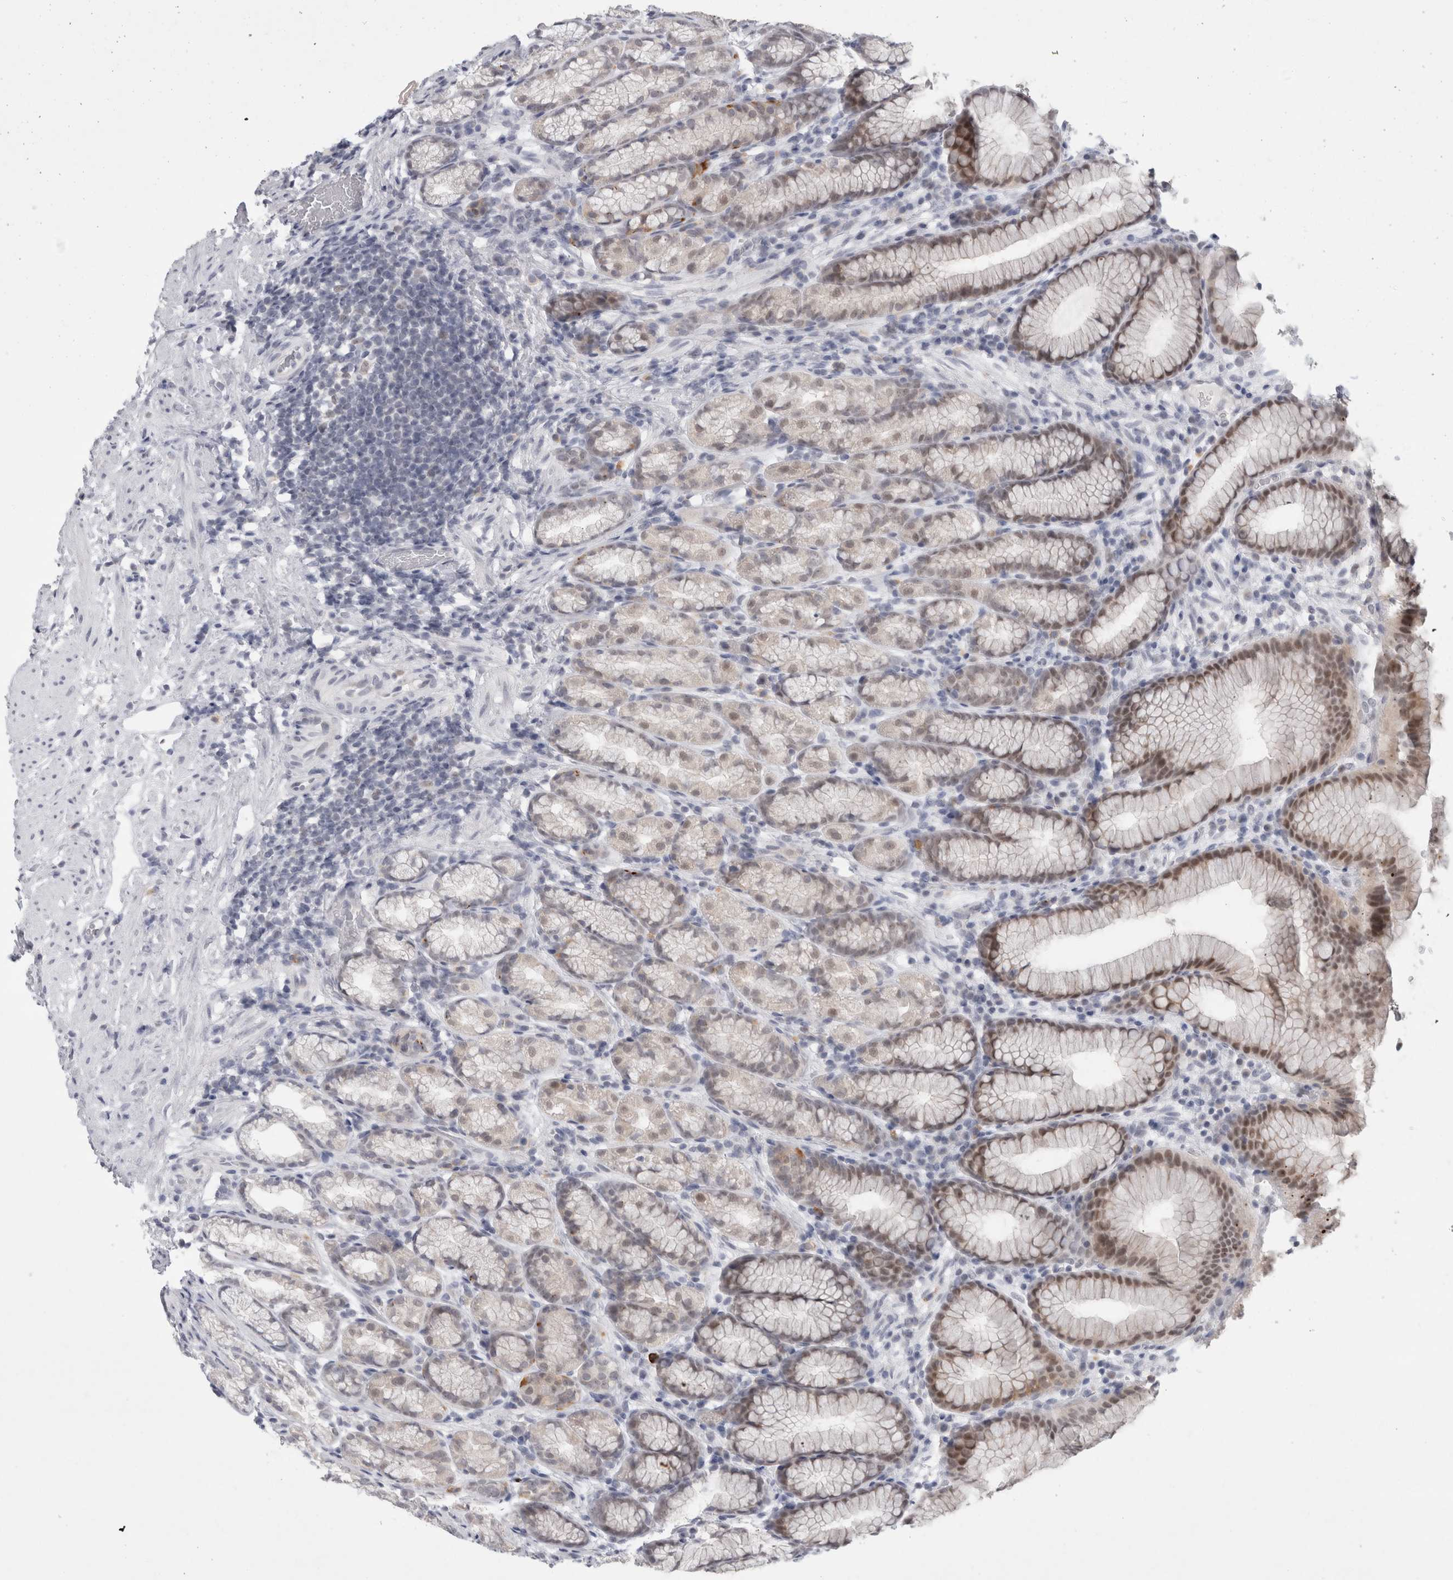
{"staining": {"intensity": "moderate", "quantity": "<25%", "location": "cytoplasmic/membranous,nuclear"}, "tissue": "stomach", "cell_type": "Glandular cells", "image_type": "normal", "snomed": [{"axis": "morphology", "description": "Normal tissue, NOS"}, {"axis": "topography", "description": "Stomach"}], "caption": "Moderate cytoplasmic/membranous,nuclear protein positivity is present in about <25% of glandular cells in stomach. (Stains: DAB in brown, nuclei in blue, Microscopy: brightfield microscopy at high magnification).", "gene": "NIPA1", "patient": {"sex": "male", "age": 42}}